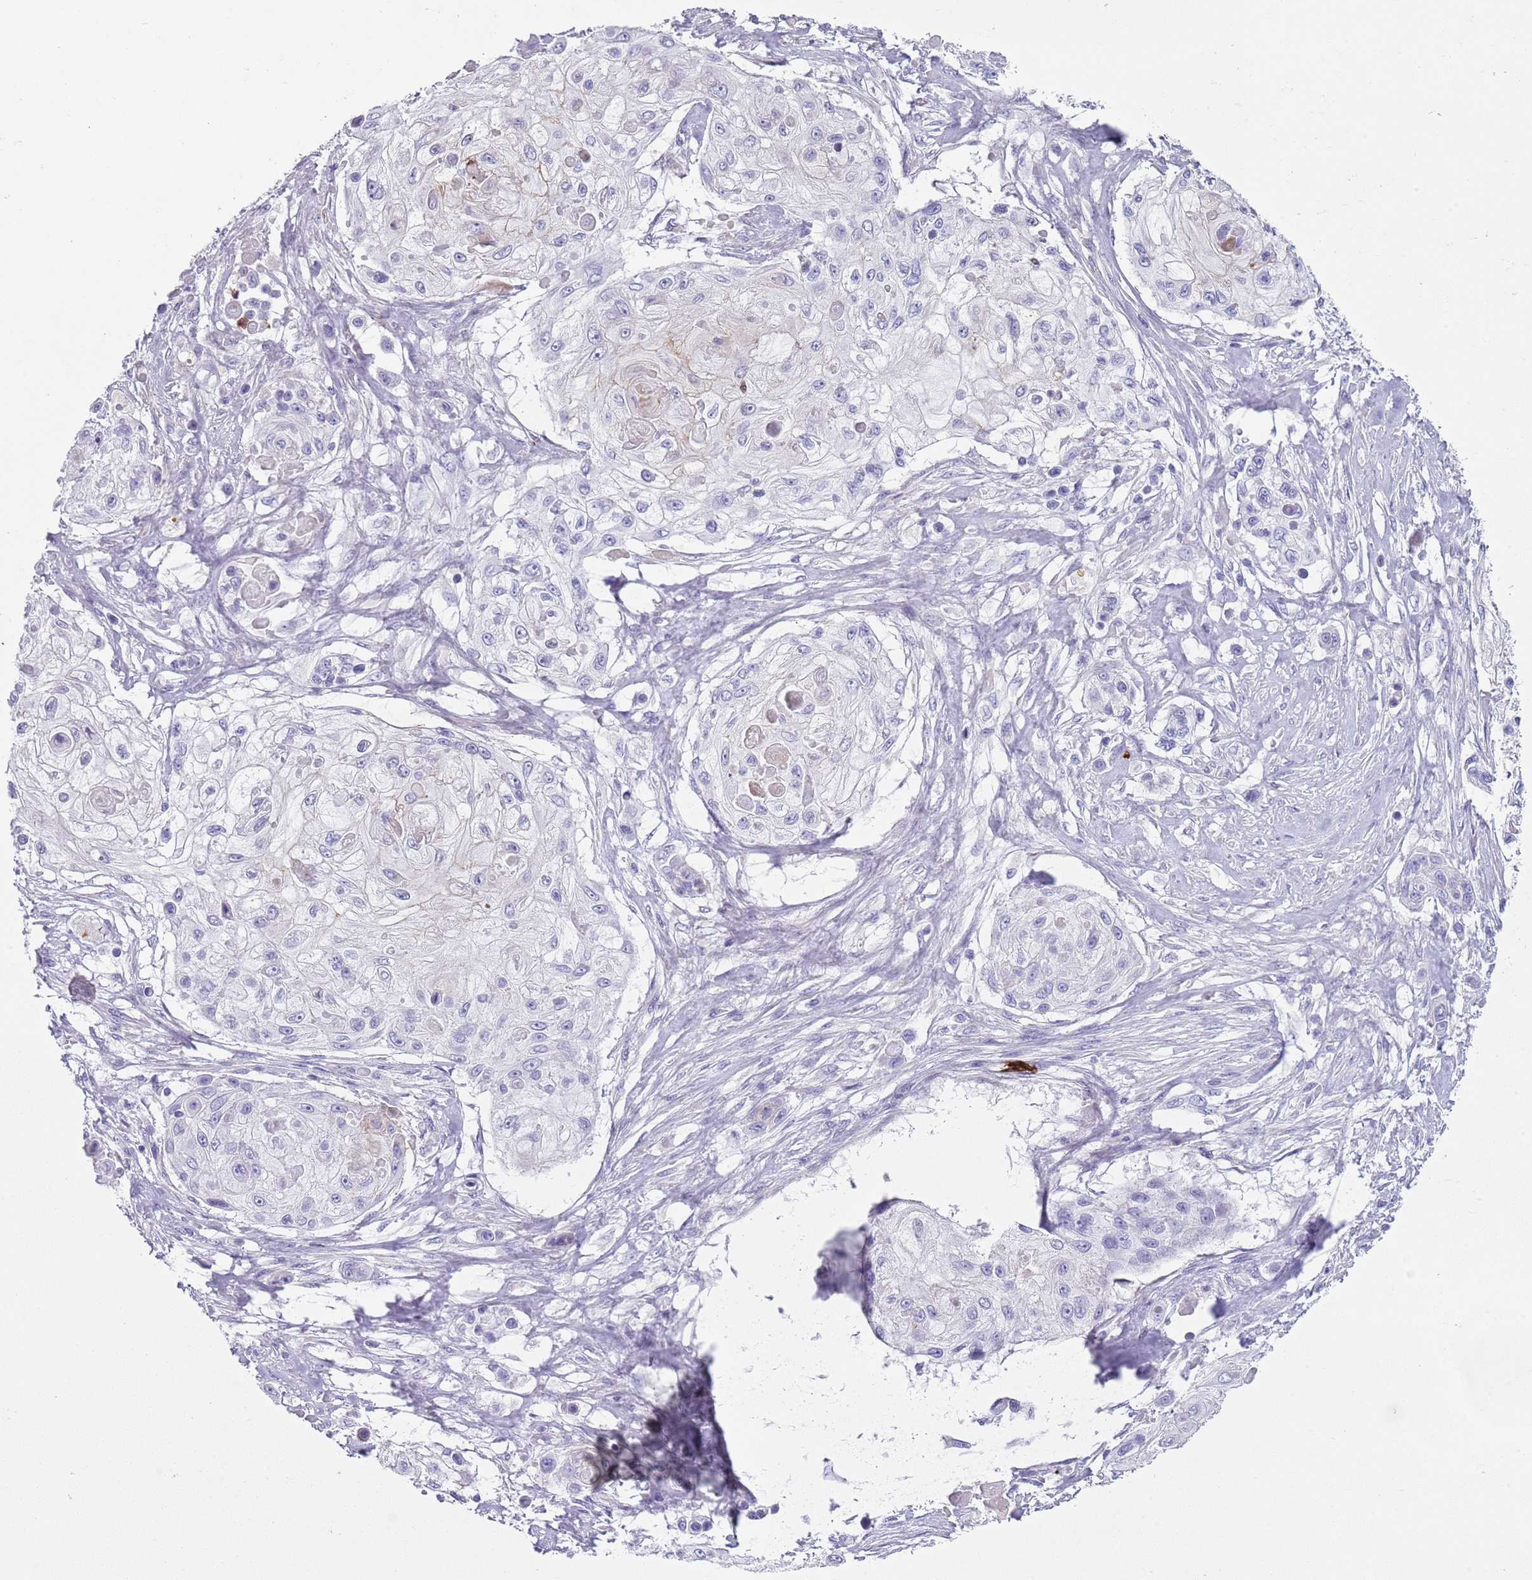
{"staining": {"intensity": "moderate", "quantity": "<25%", "location": "cytoplasmic/membranous"}, "tissue": "skin cancer", "cell_type": "Tumor cells", "image_type": "cancer", "snomed": [{"axis": "morphology", "description": "Squamous cell carcinoma, NOS"}, {"axis": "topography", "description": "Skin"}], "caption": "There is low levels of moderate cytoplasmic/membranous expression in tumor cells of squamous cell carcinoma (skin), as demonstrated by immunohistochemical staining (brown color).", "gene": "CD177", "patient": {"sex": "male", "age": 67}}